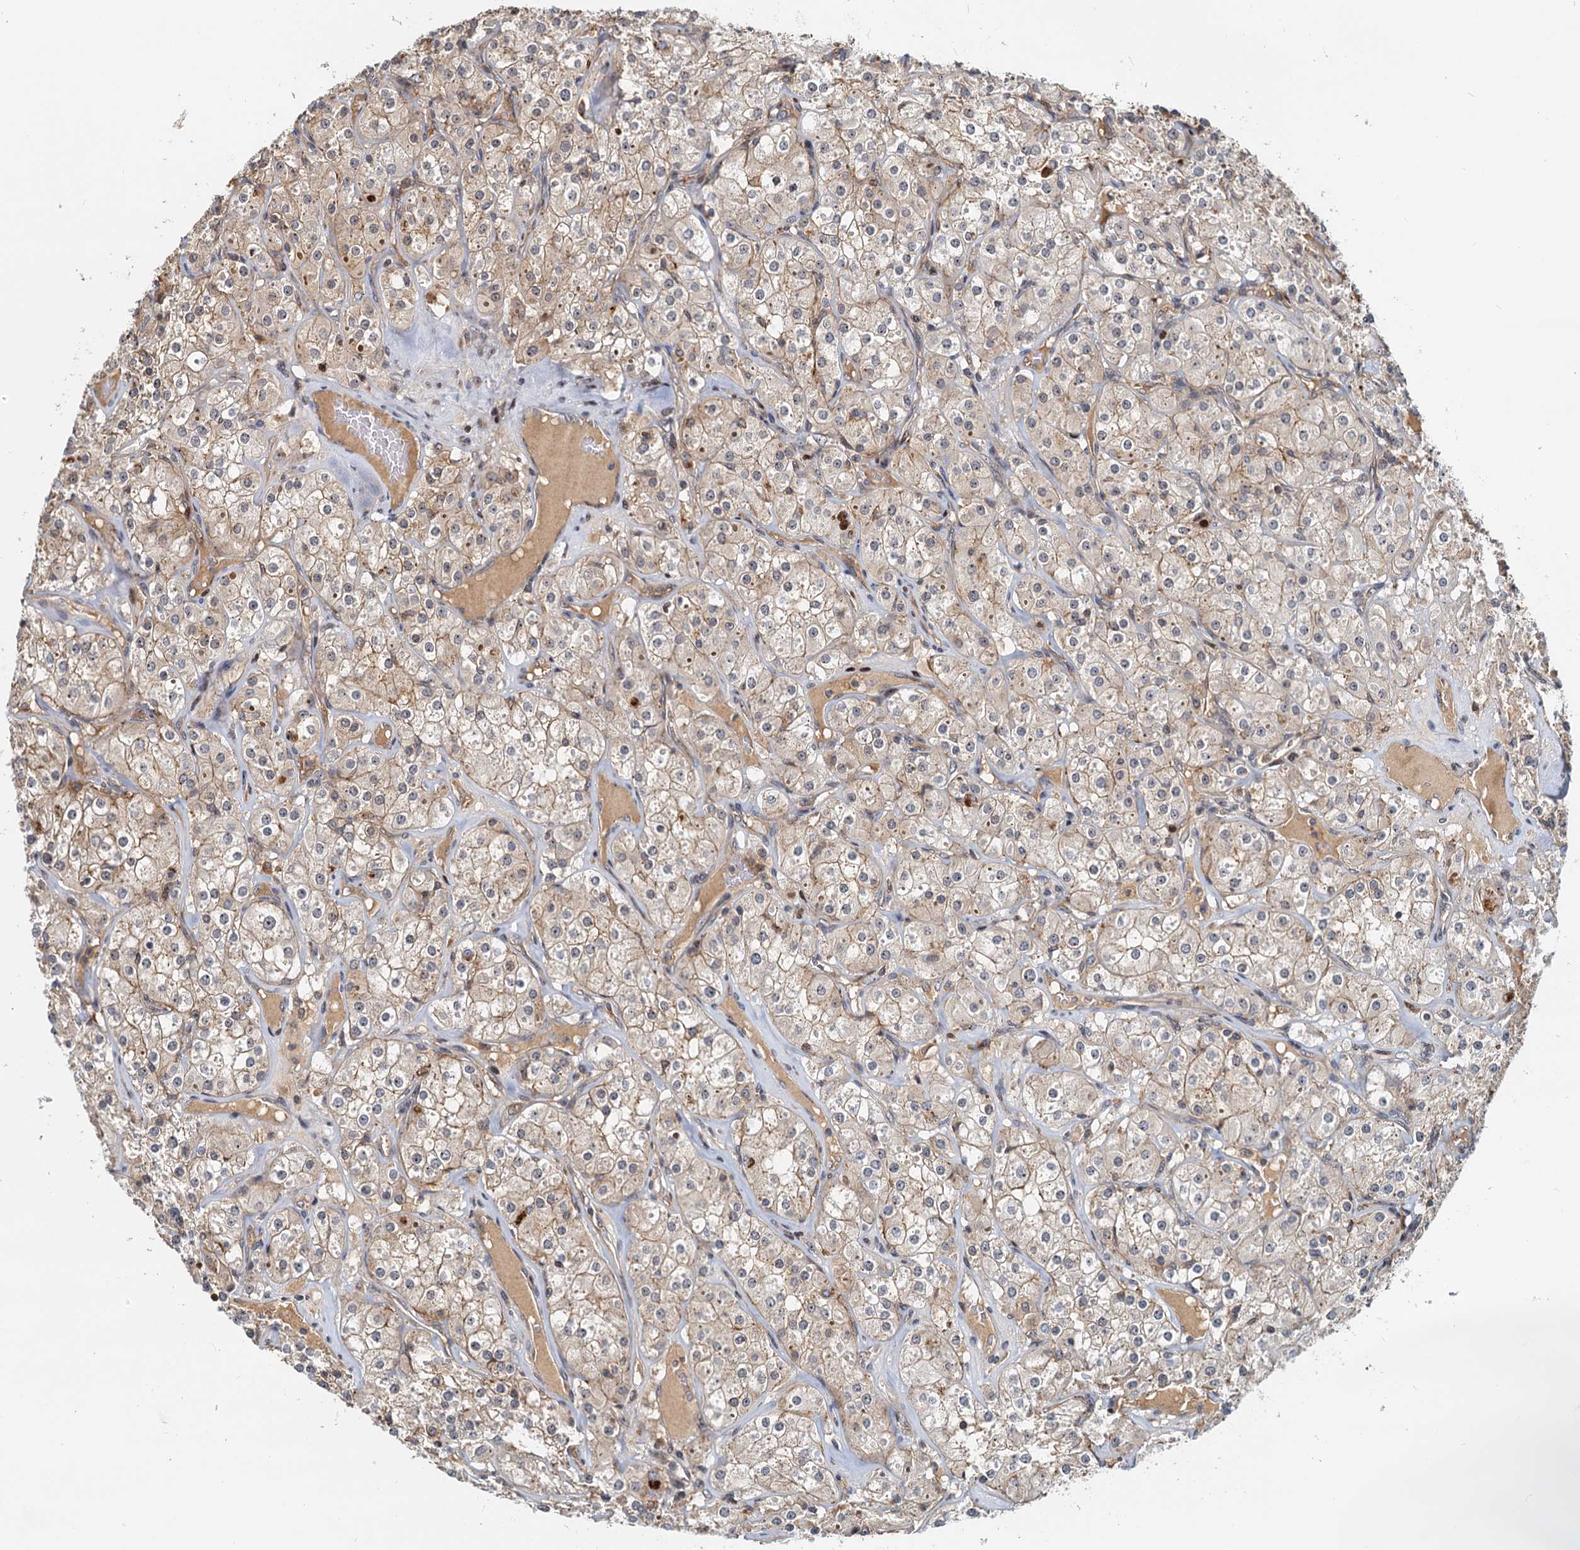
{"staining": {"intensity": "weak", "quantity": ">75%", "location": "cytoplasmic/membranous"}, "tissue": "renal cancer", "cell_type": "Tumor cells", "image_type": "cancer", "snomed": [{"axis": "morphology", "description": "Adenocarcinoma, NOS"}, {"axis": "topography", "description": "Kidney"}], "caption": "Protein staining exhibits weak cytoplasmic/membranous expression in about >75% of tumor cells in renal cancer (adenocarcinoma).", "gene": "TOLLIP", "patient": {"sex": "male", "age": 77}}